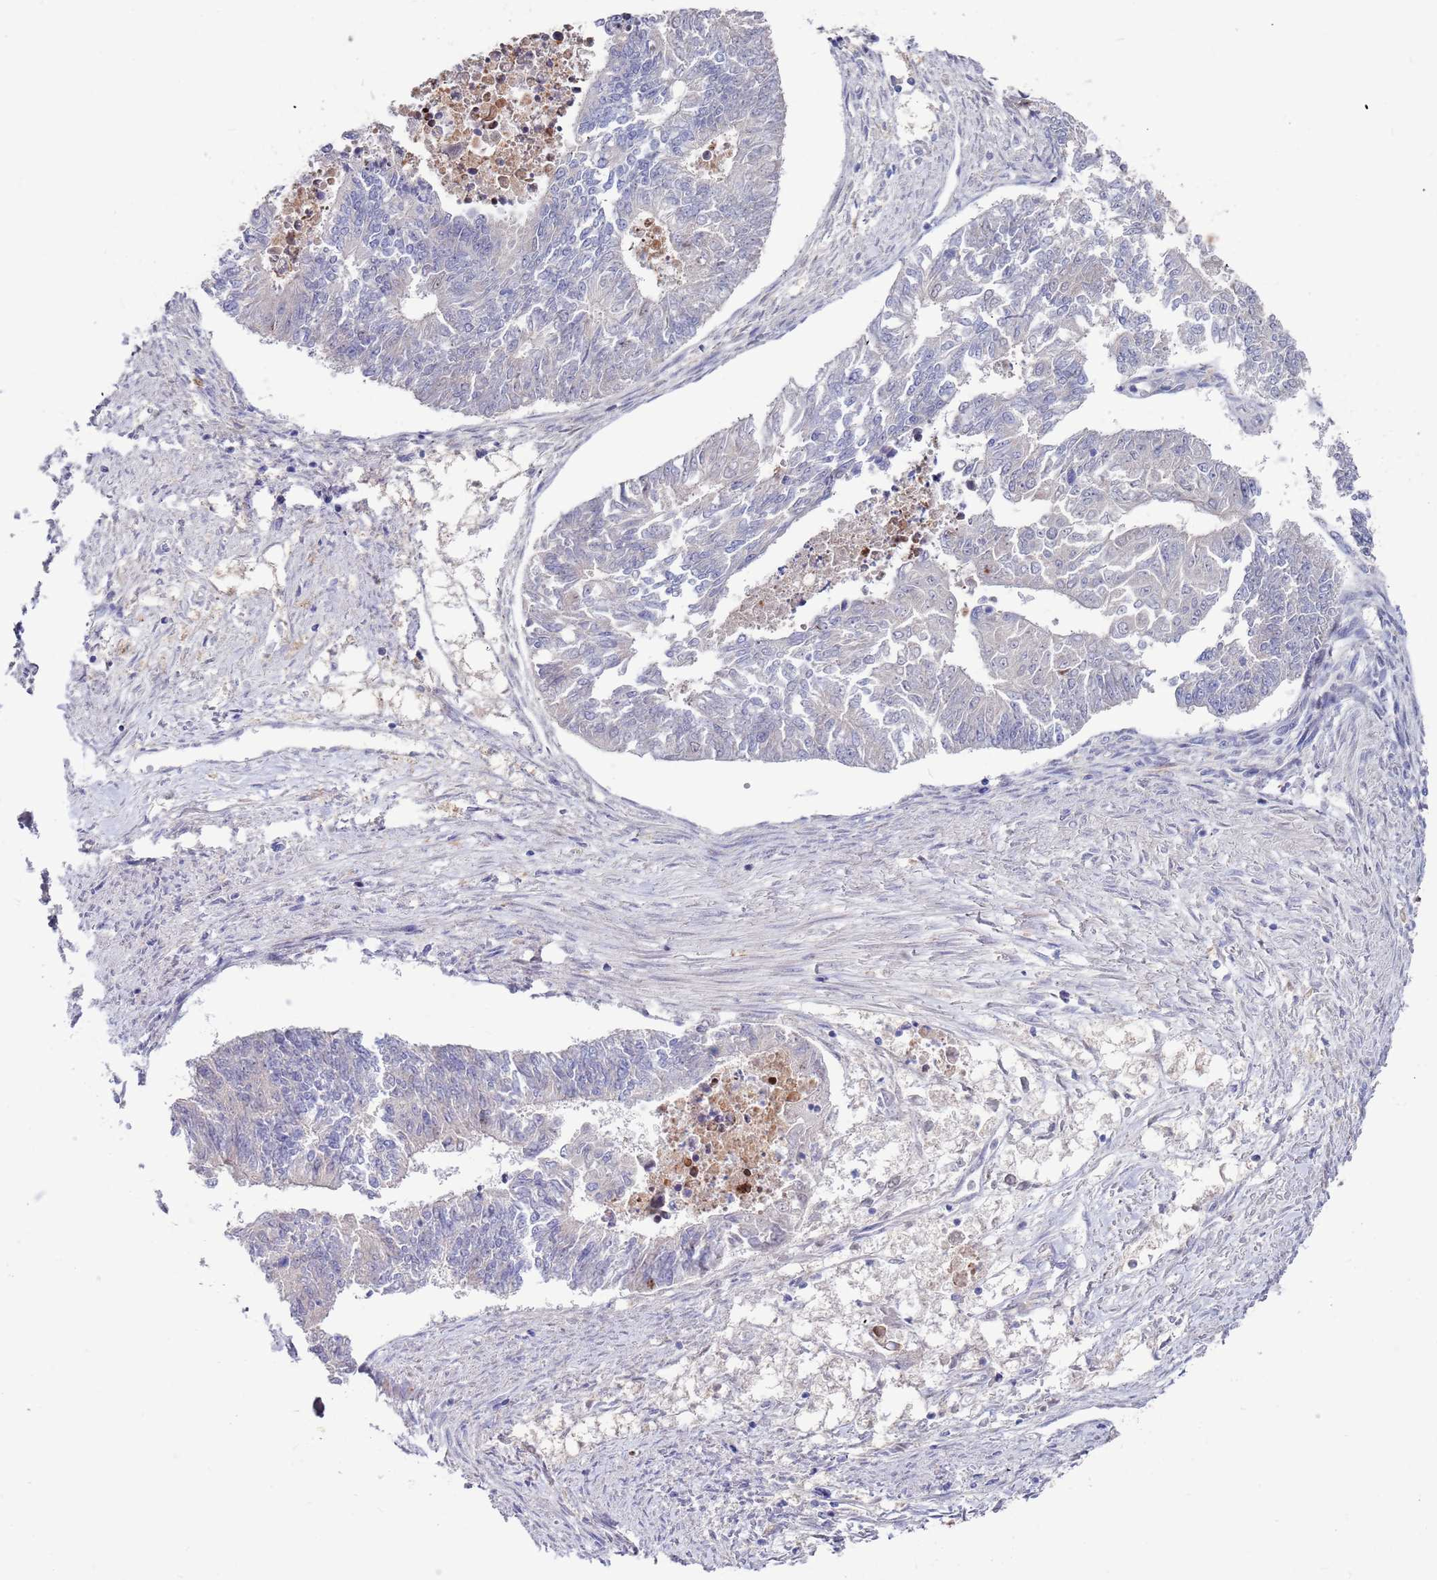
{"staining": {"intensity": "negative", "quantity": "none", "location": "none"}, "tissue": "endometrial cancer", "cell_type": "Tumor cells", "image_type": "cancer", "snomed": [{"axis": "morphology", "description": "Adenocarcinoma, NOS"}, {"axis": "topography", "description": "Endometrium"}], "caption": "Tumor cells are negative for brown protein staining in endometrial cancer (adenocarcinoma). (DAB immunohistochemistry, high magnification).", "gene": "FBXO27", "patient": {"sex": "female", "age": 32}}